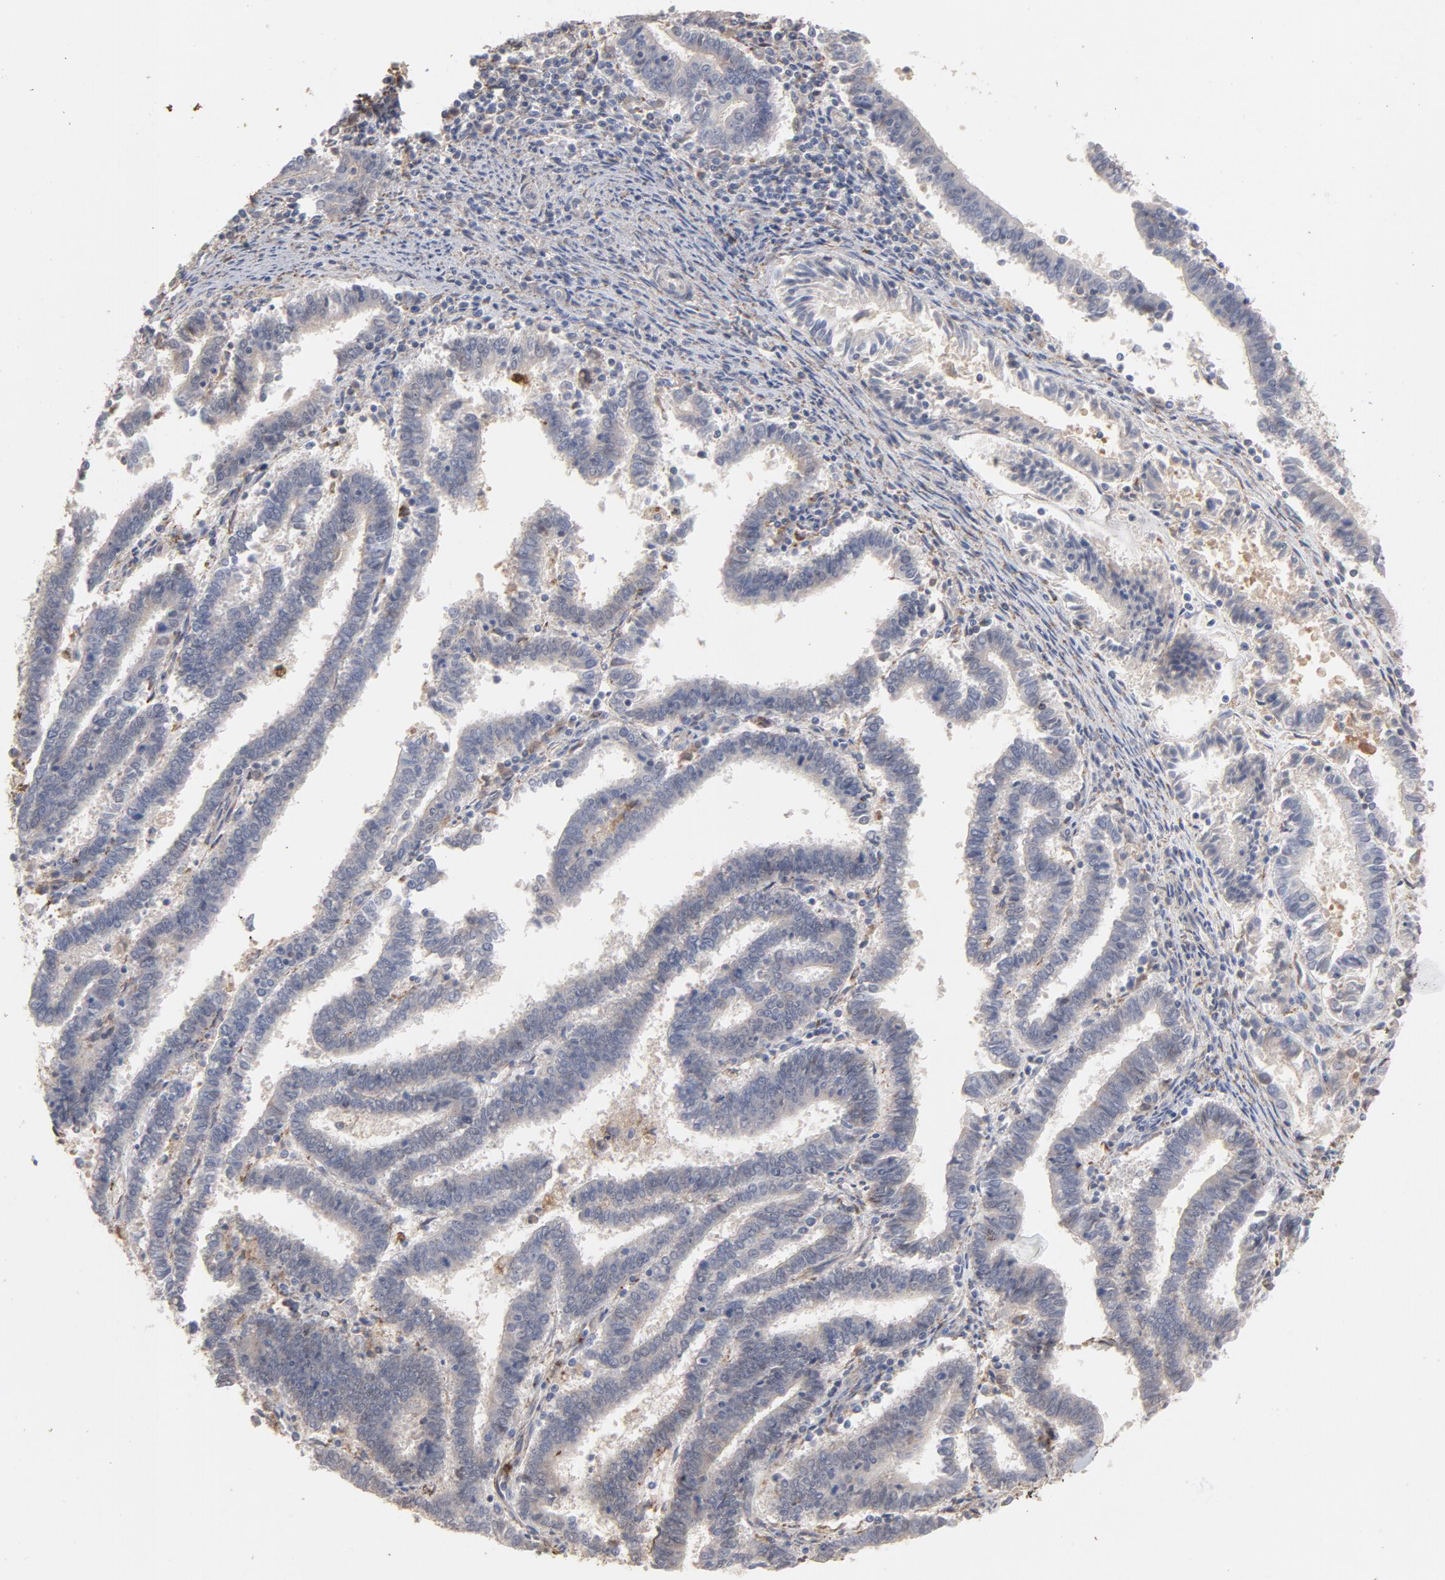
{"staining": {"intensity": "weak", "quantity": "25%-75%", "location": "cytoplasmic/membranous,nuclear"}, "tissue": "endometrial cancer", "cell_type": "Tumor cells", "image_type": "cancer", "snomed": [{"axis": "morphology", "description": "Adenocarcinoma, NOS"}, {"axis": "topography", "description": "Uterus"}], "caption": "A high-resolution histopathology image shows immunohistochemistry staining of adenocarcinoma (endometrial), which shows weak cytoplasmic/membranous and nuclear positivity in approximately 25%-75% of tumor cells.", "gene": "PNMA1", "patient": {"sex": "female", "age": 83}}